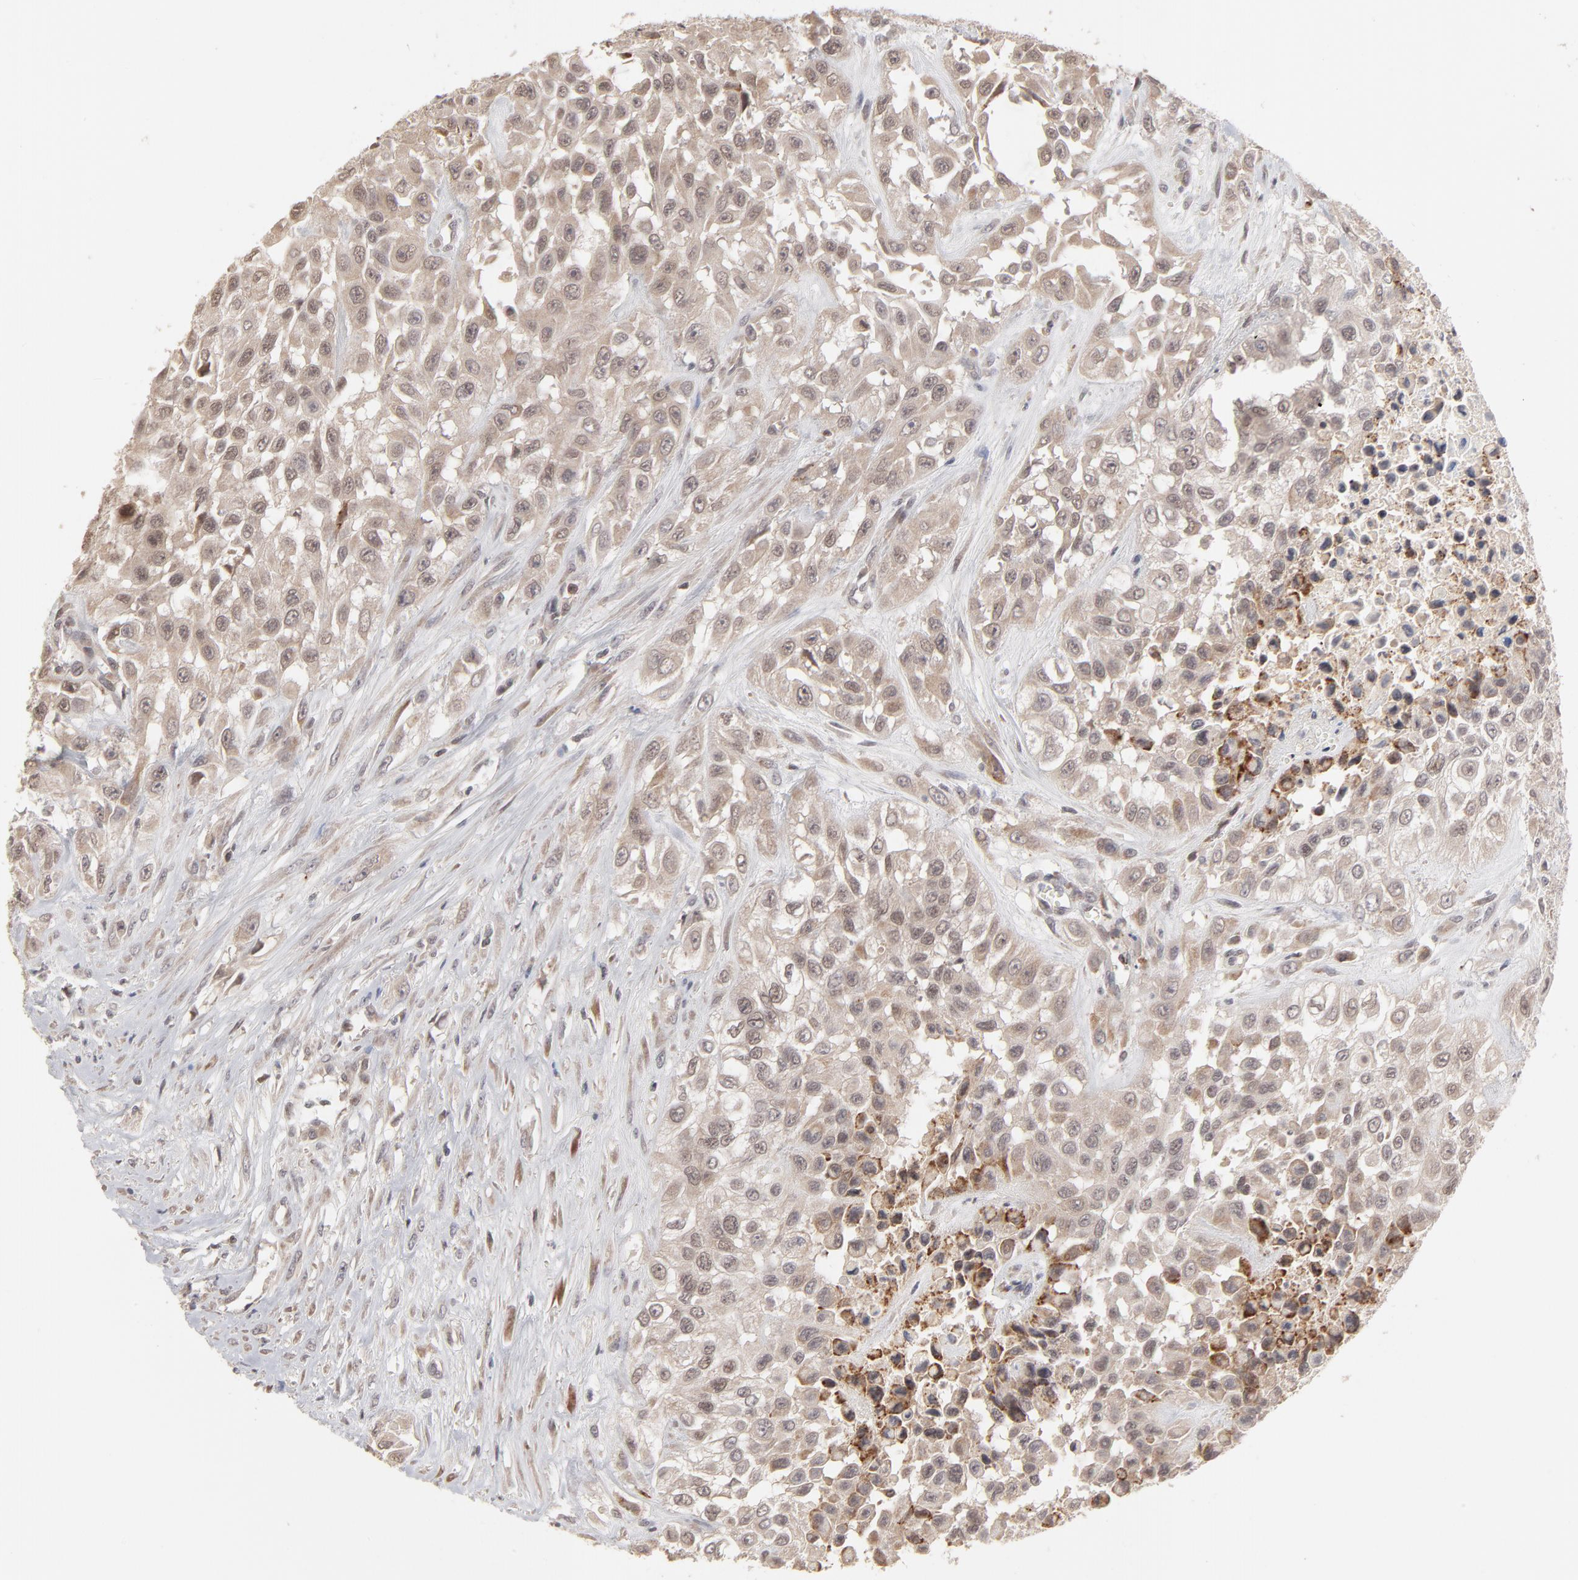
{"staining": {"intensity": "weak", "quantity": ">75%", "location": "cytoplasmic/membranous,nuclear"}, "tissue": "urothelial cancer", "cell_type": "Tumor cells", "image_type": "cancer", "snomed": [{"axis": "morphology", "description": "Urothelial carcinoma, High grade"}, {"axis": "topography", "description": "Urinary bladder"}], "caption": "IHC (DAB) staining of human urothelial cancer reveals weak cytoplasmic/membranous and nuclear protein expression in about >75% of tumor cells.", "gene": "ARIH1", "patient": {"sex": "male", "age": 57}}